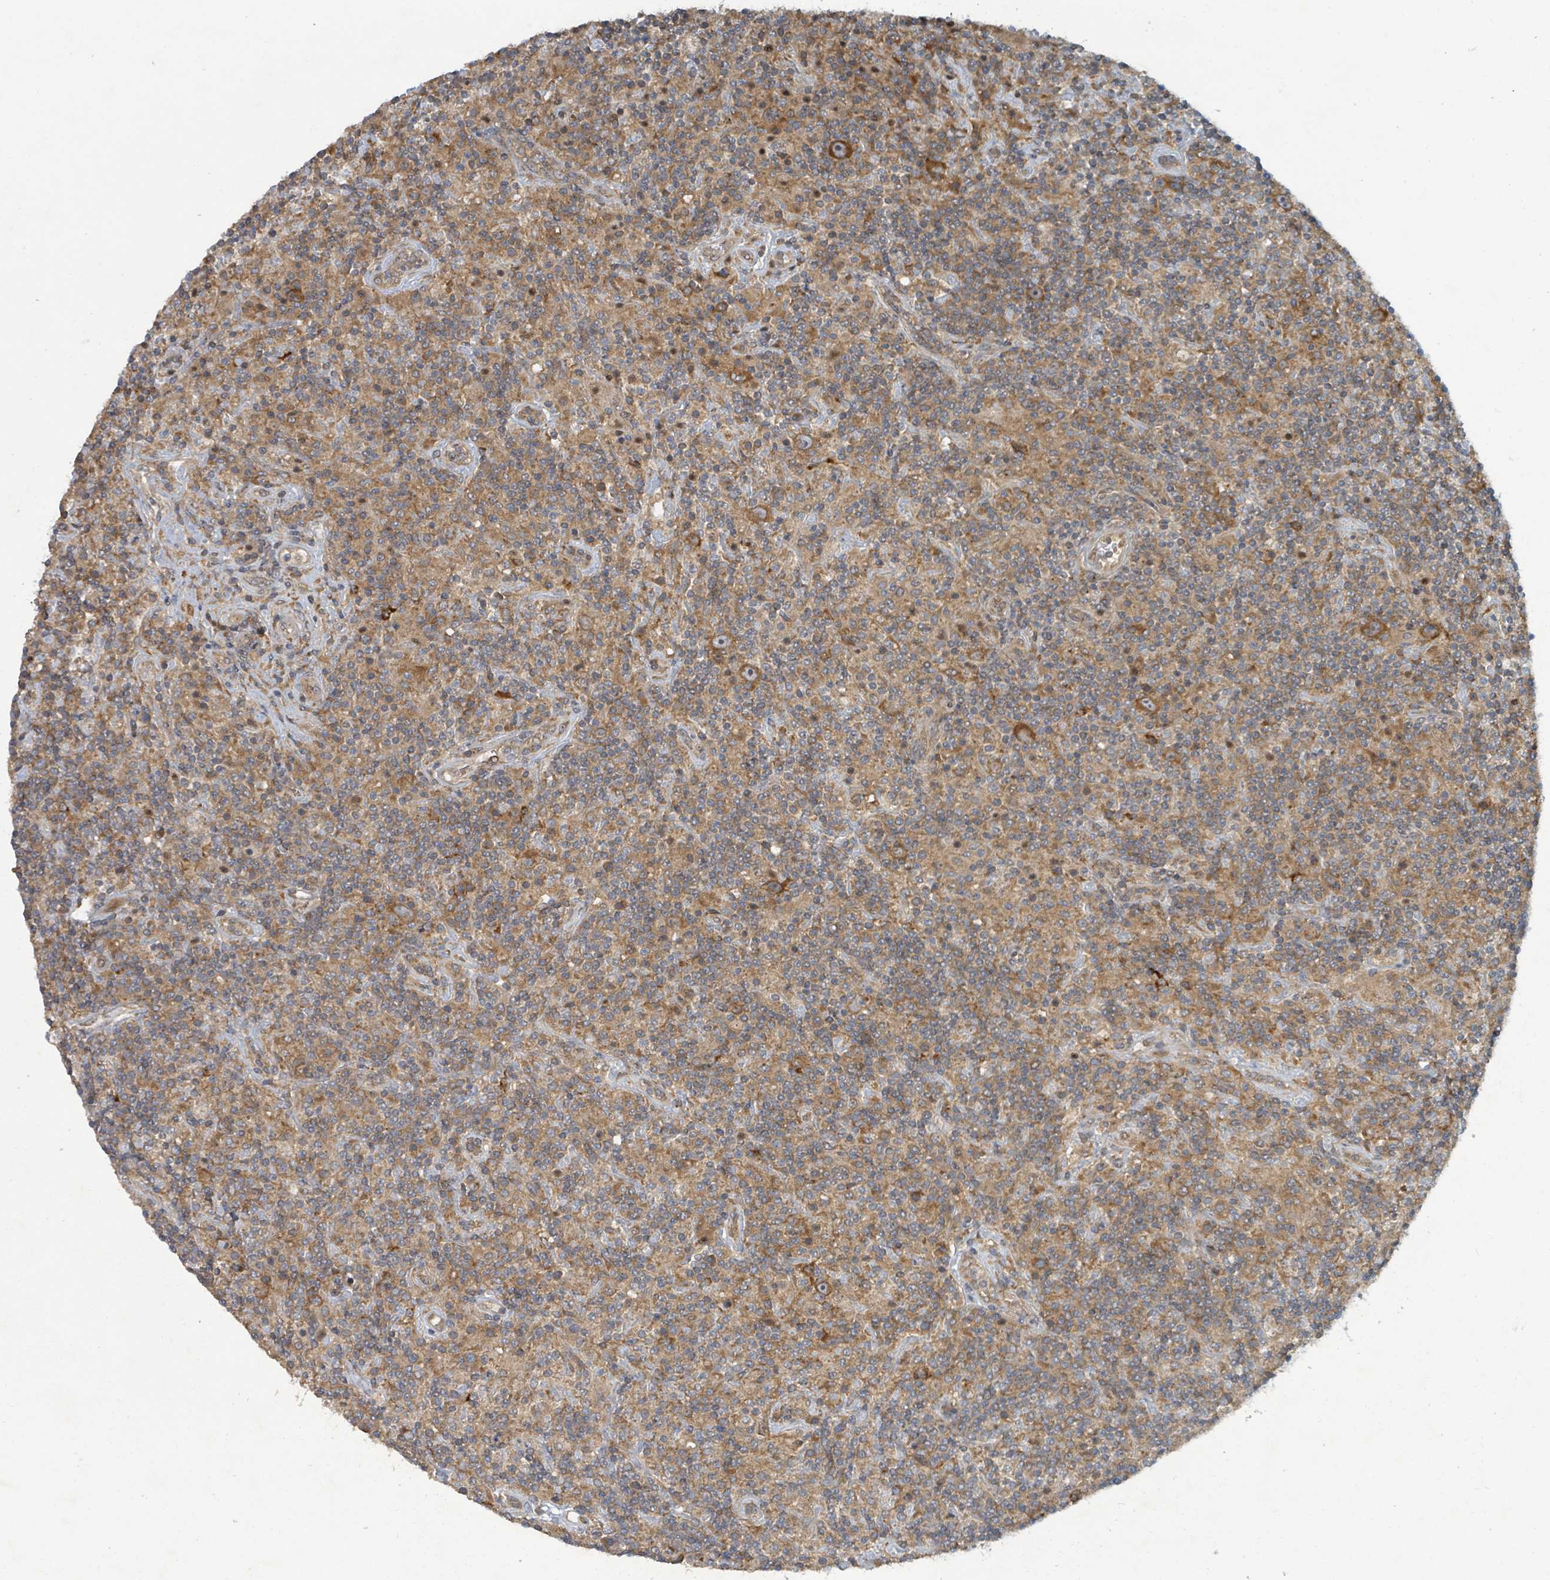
{"staining": {"intensity": "moderate", "quantity": ">75%", "location": "cytoplasmic/membranous"}, "tissue": "lymphoma", "cell_type": "Tumor cells", "image_type": "cancer", "snomed": [{"axis": "morphology", "description": "Hodgkin's disease, NOS"}, {"axis": "topography", "description": "Lymph node"}], "caption": "Immunohistochemical staining of lymphoma shows medium levels of moderate cytoplasmic/membranous protein expression in about >75% of tumor cells. The protein of interest is stained brown, and the nuclei are stained in blue (DAB (3,3'-diaminobenzidine) IHC with brightfield microscopy, high magnification).", "gene": "OR51E1", "patient": {"sex": "male", "age": 70}}